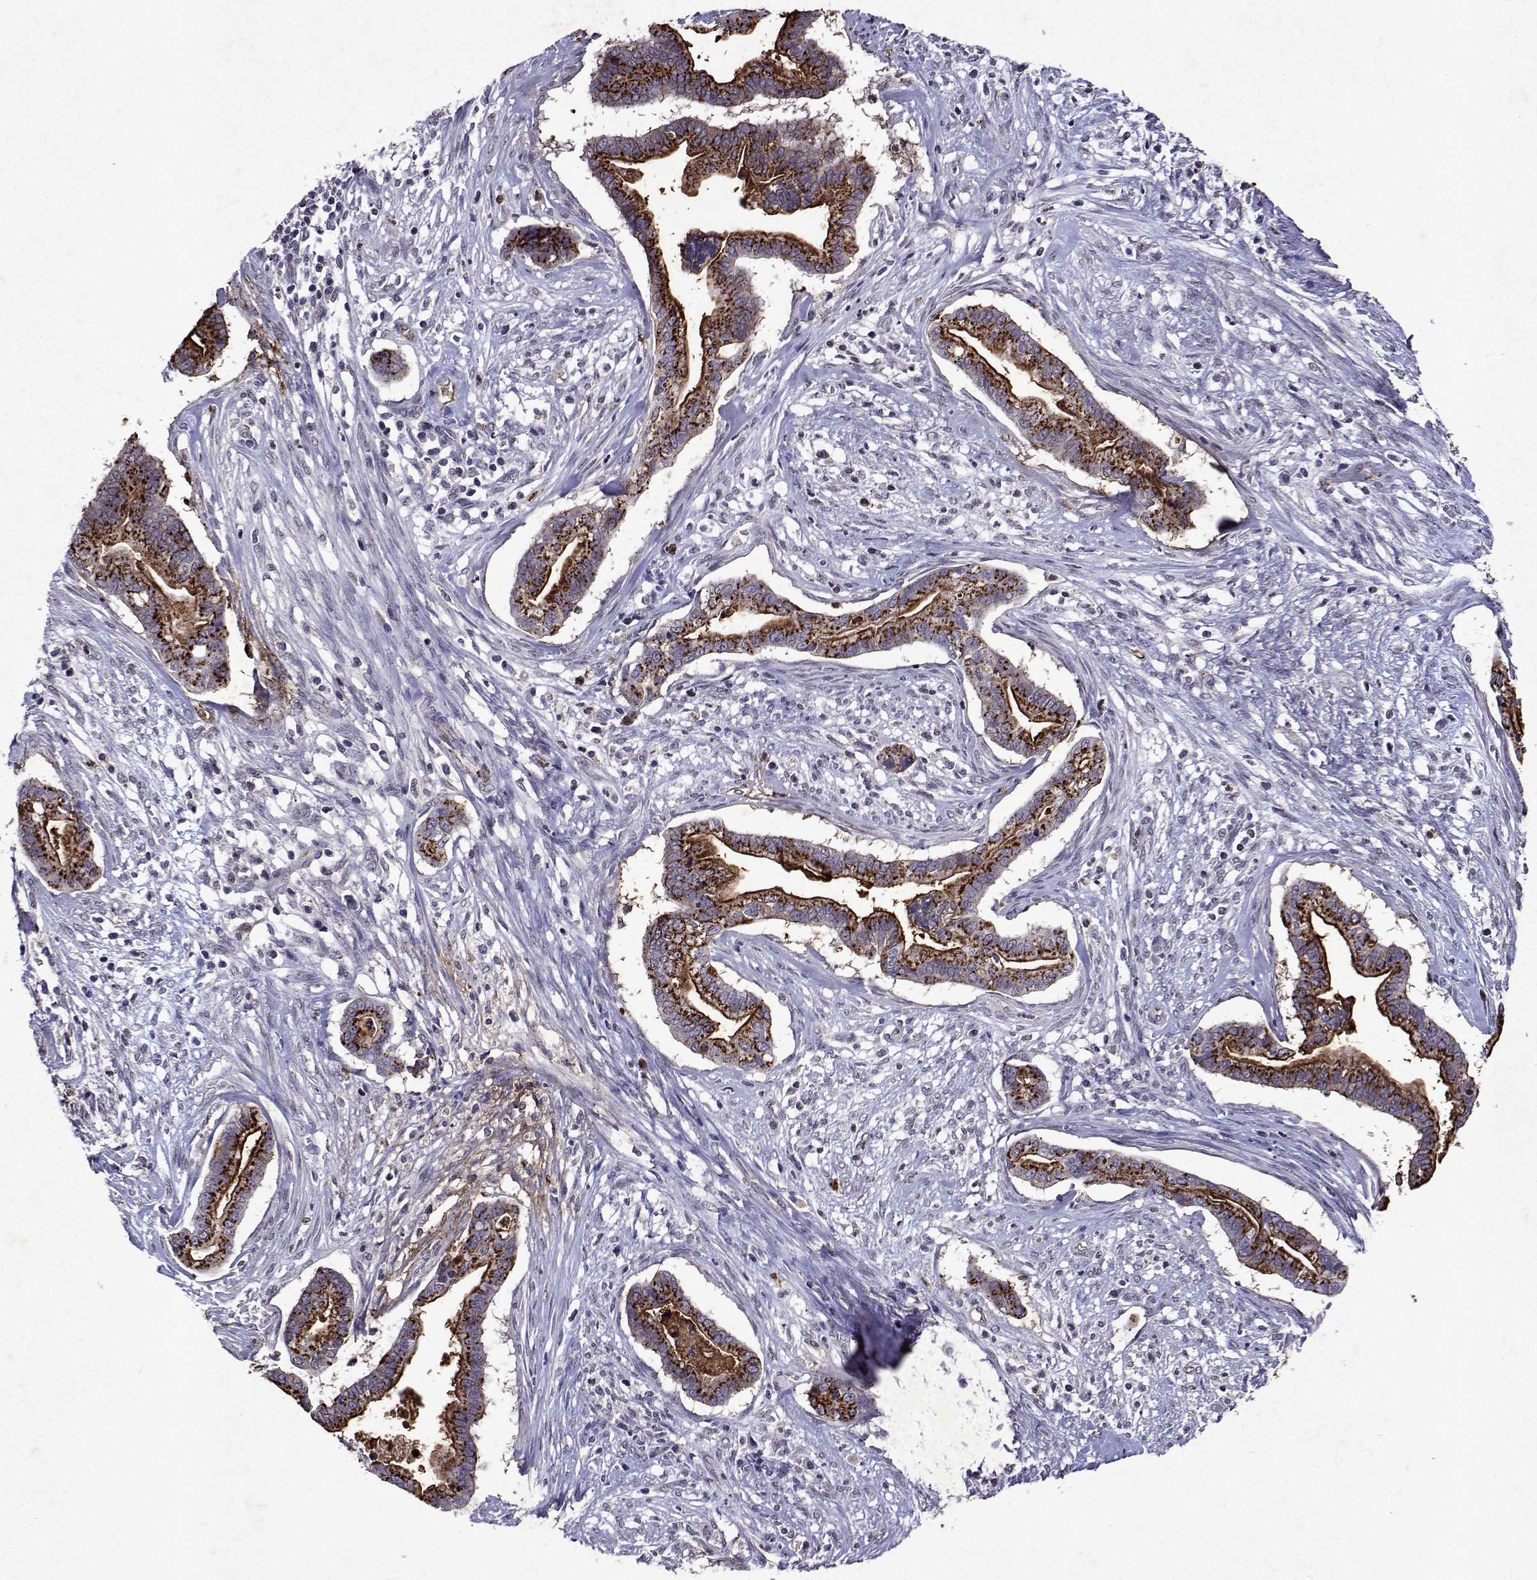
{"staining": {"intensity": "strong", "quantity": ">75%", "location": "cytoplasmic/membranous"}, "tissue": "cervical cancer", "cell_type": "Tumor cells", "image_type": "cancer", "snomed": [{"axis": "morphology", "description": "Adenocarcinoma, NOS"}, {"axis": "topography", "description": "Cervix"}], "caption": "Strong cytoplasmic/membranous positivity is present in about >75% of tumor cells in adenocarcinoma (cervical).", "gene": "DUSP28", "patient": {"sex": "female", "age": 62}}